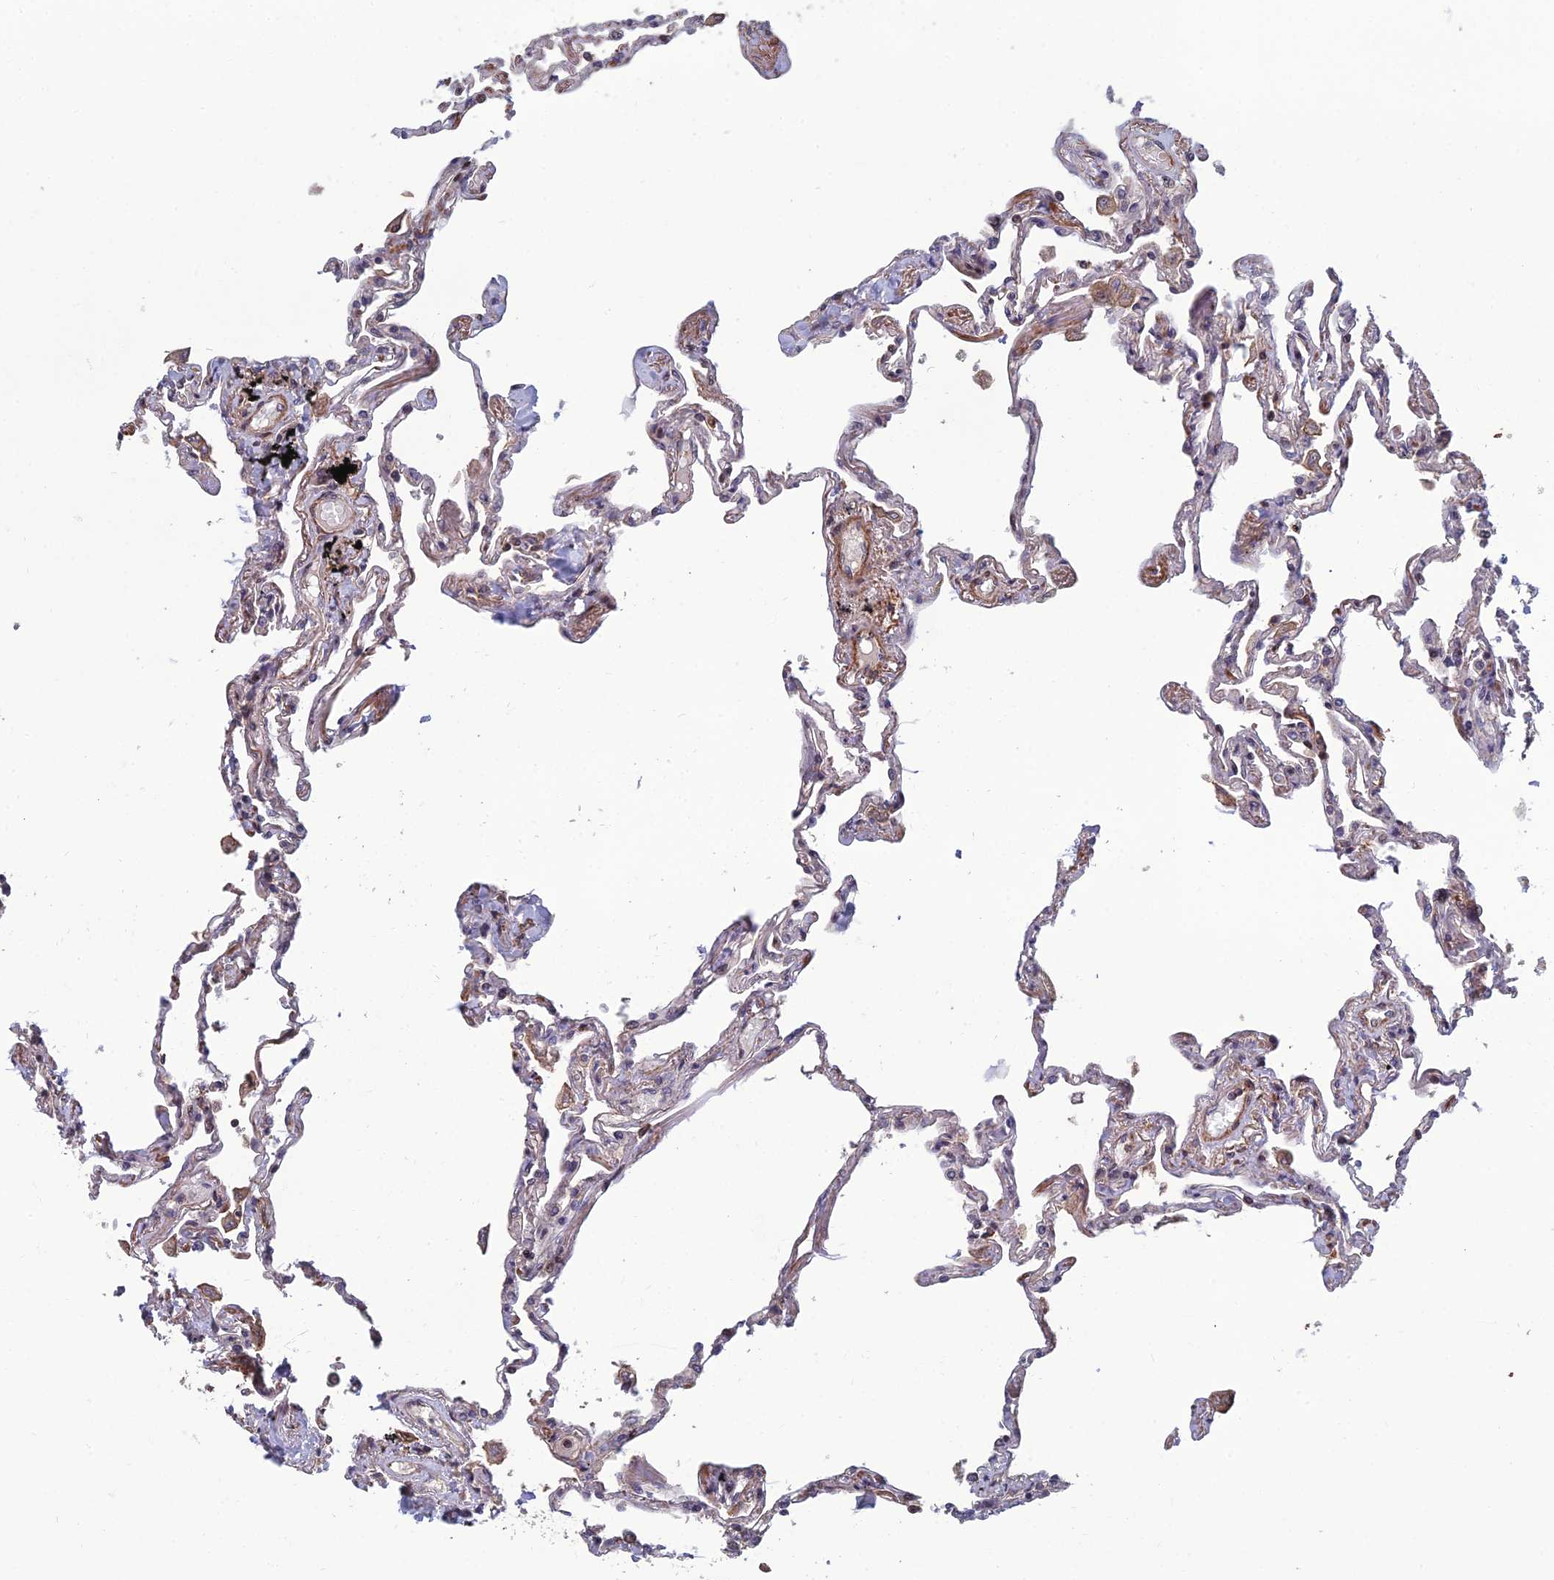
{"staining": {"intensity": "negative", "quantity": "none", "location": "none"}, "tissue": "lung", "cell_type": "Alveolar cells", "image_type": "normal", "snomed": [{"axis": "morphology", "description": "Normal tissue, NOS"}, {"axis": "topography", "description": "Lung"}], "caption": "The micrograph displays no significant staining in alveolar cells of lung.", "gene": "CCDC183", "patient": {"sex": "female", "age": 67}}